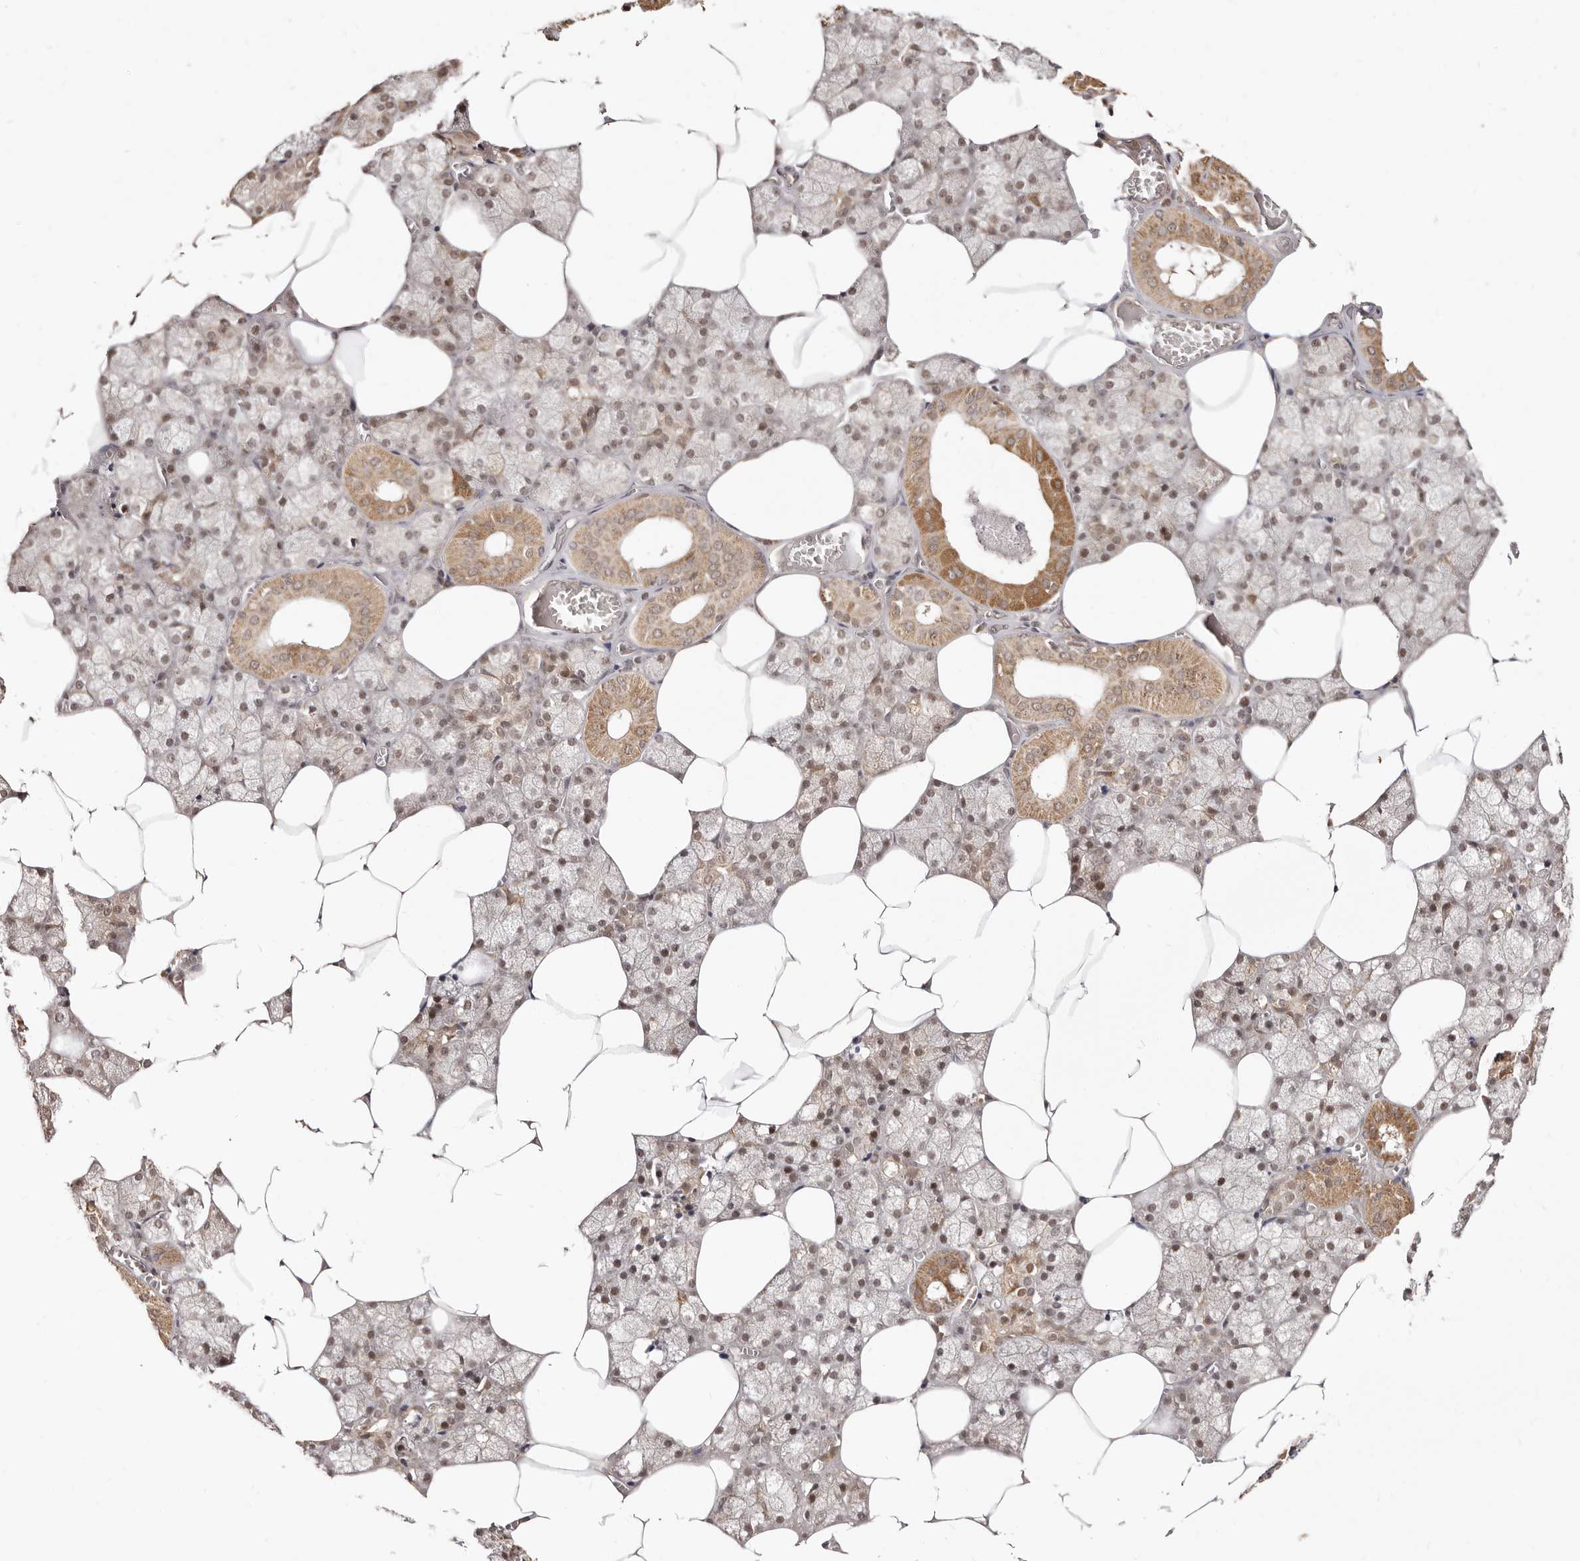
{"staining": {"intensity": "moderate", "quantity": ">75%", "location": "cytoplasmic/membranous,nuclear"}, "tissue": "salivary gland", "cell_type": "Glandular cells", "image_type": "normal", "snomed": [{"axis": "morphology", "description": "Normal tissue, NOS"}, {"axis": "topography", "description": "Salivary gland"}], "caption": "Salivary gland stained with DAB (3,3'-diaminobenzidine) IHC shows medium levels of moderate cytoplasmic/membranous,nuclear staining in about >75% of glandular cells.", "gene": "MED8", "patient": {"sex": "male", "age": 62}}